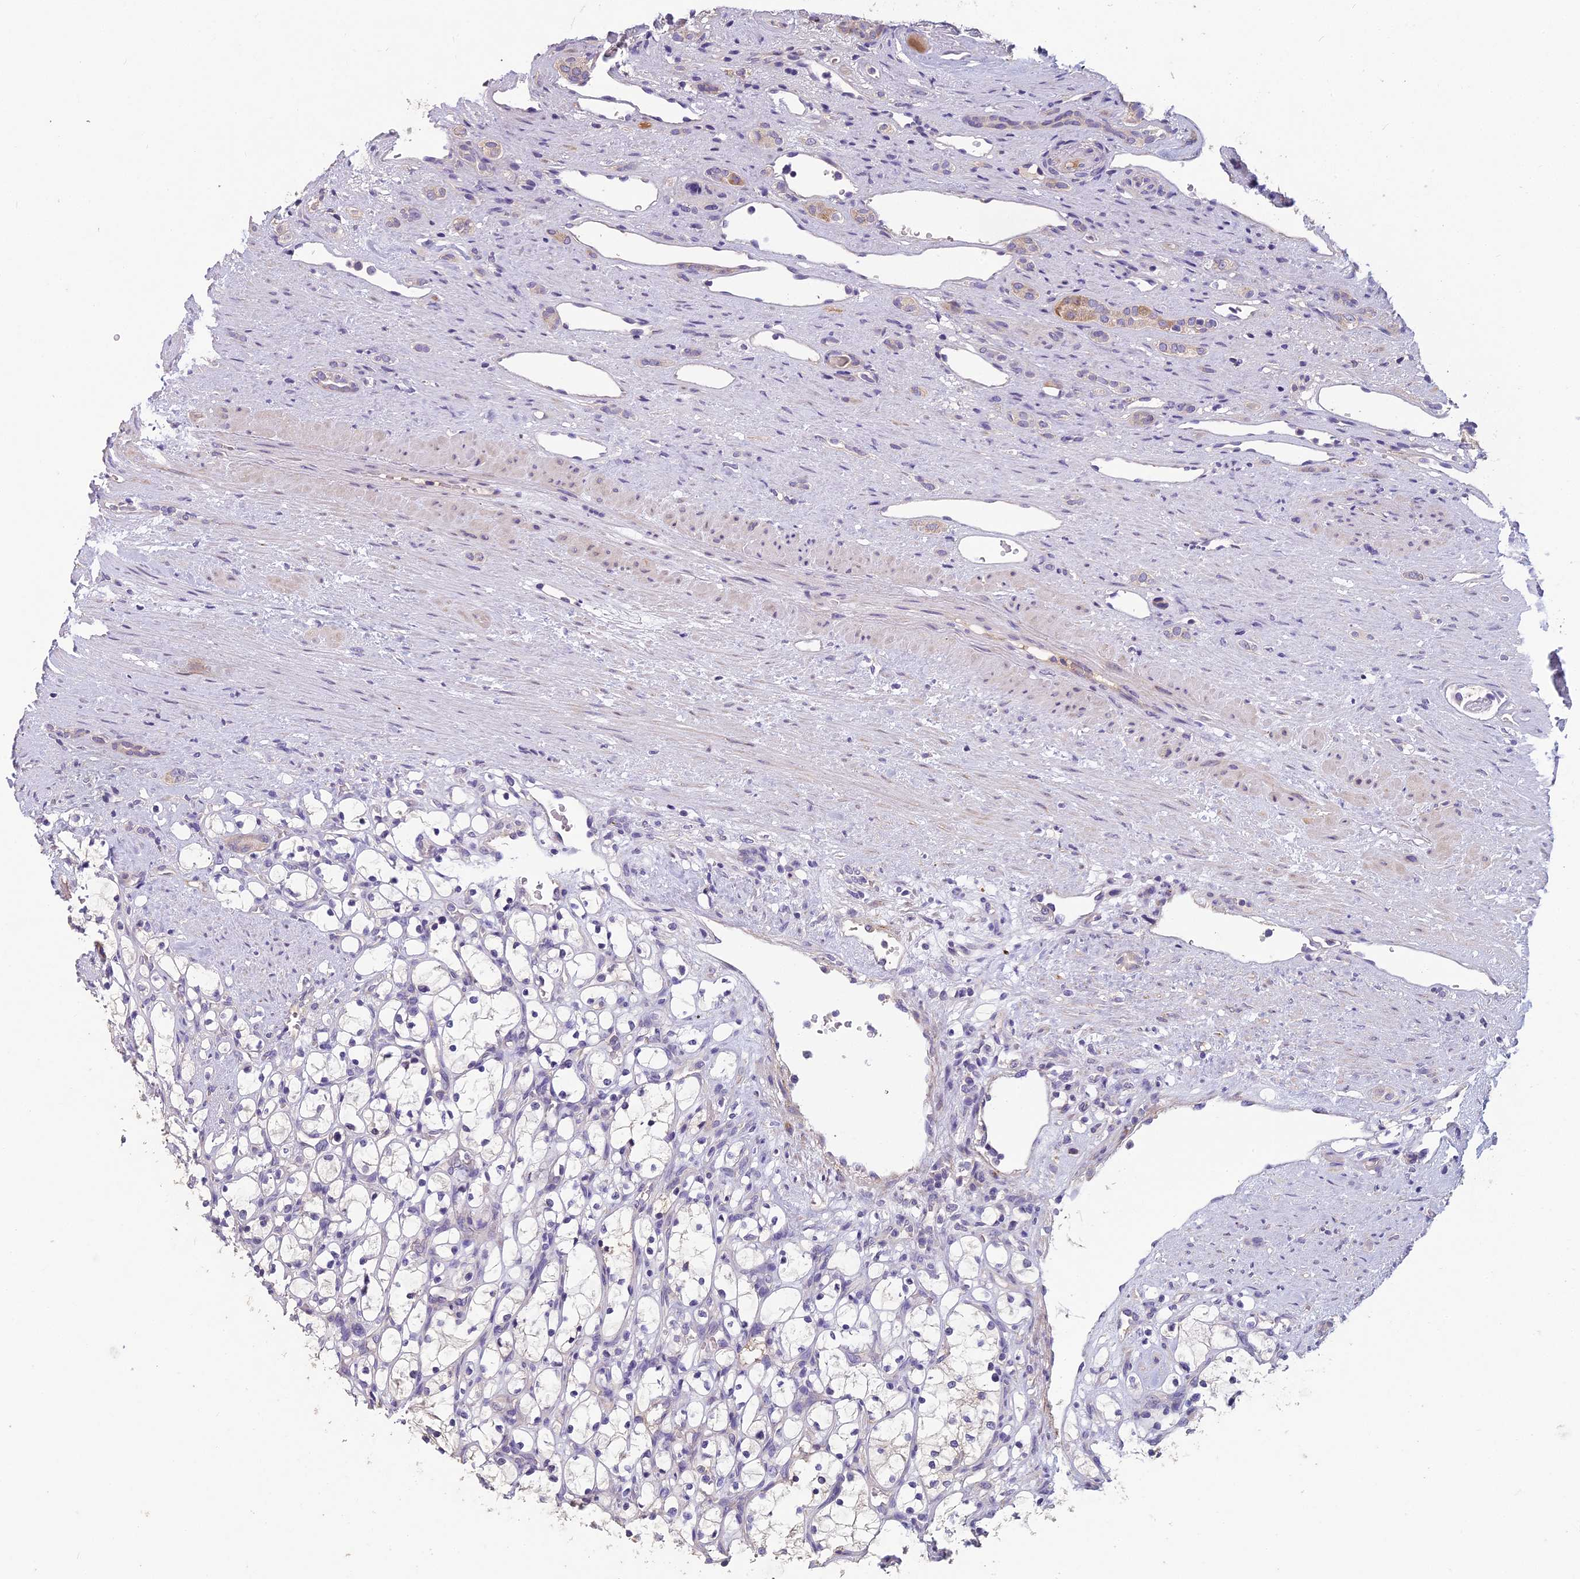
{"staining": {"intensity": "negative", "quantity": "none", "location": "none"}, "tissue": "renal cancer", "cell_type": "Tumor cells", "image_type": "cancer", "snomed": [{"axis": "morphology", "description": "Adenocarcinoma, NOS"}, {"axis": "topography", "description": "Kidney"}], "caption": "This is an immunohistochemistry (IHC) image of renal adenocarcinoma. There is no positivity in tumor cells.", "gene": "CEACAM16", "patient": {"sex": "female", "age": 69}}